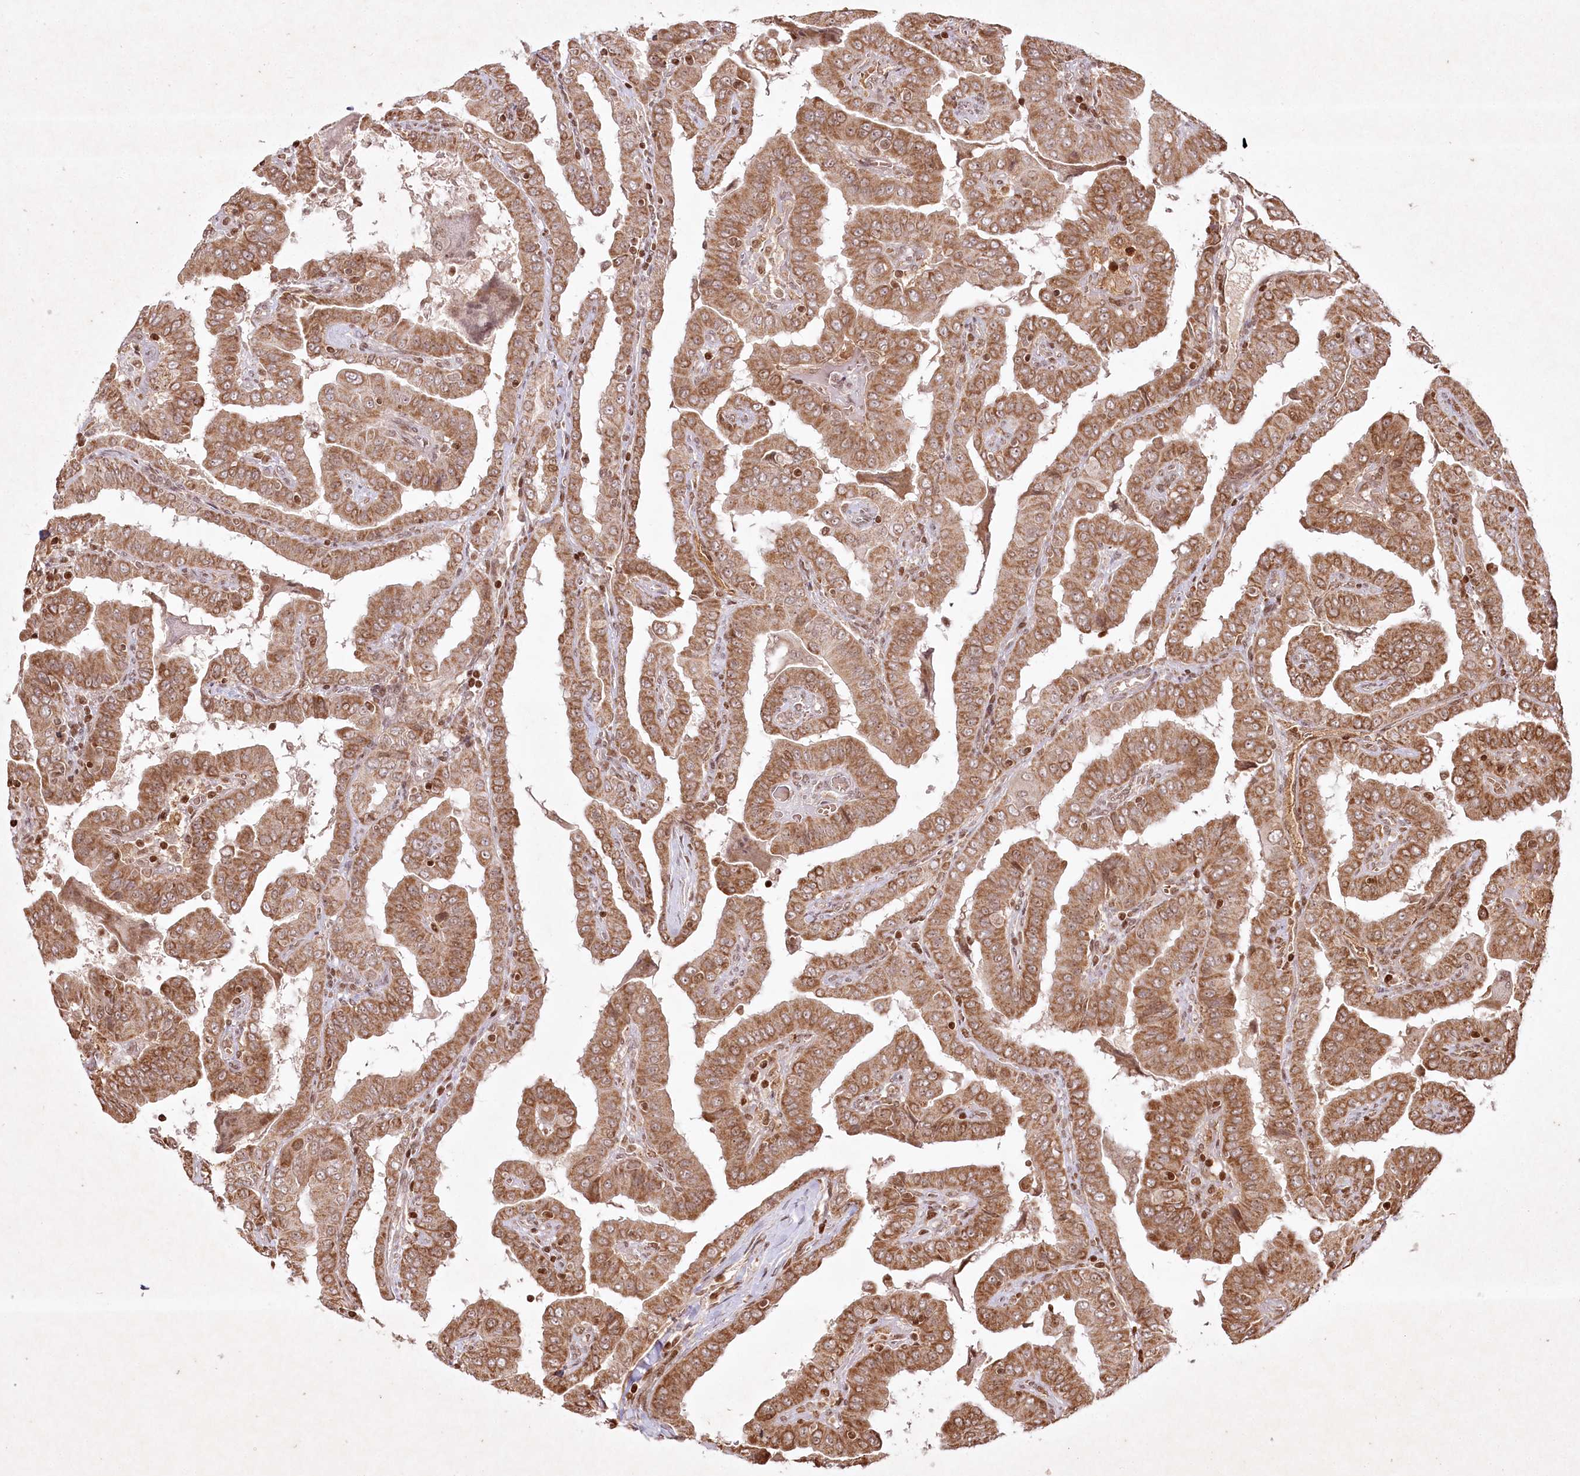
{"staining": {"intensity": "moderate", "quantity": ">75%", "location": "cytoplasmic/membranous"}, "tissue": "thyroid cancer", "cell_type": "Tumor cells", "image_type": "cancer", "snomed": [{"axis": "morphology", "description": "Papillary adenocarcinoma, NOS"}, {"axis": "topography", "description": "Thyroid gland"}], "caption": "An immunohistochemistry (IHC) micrograph of tumor tissue is shown. Protein staining in brown shows moderate cytoplasmic/membranous positivity in thyroid cancer (papillary adenocarcinoma) within tumor cells.", "gene": "CARM1", "patient": {"sex": "male", "age": 33}}